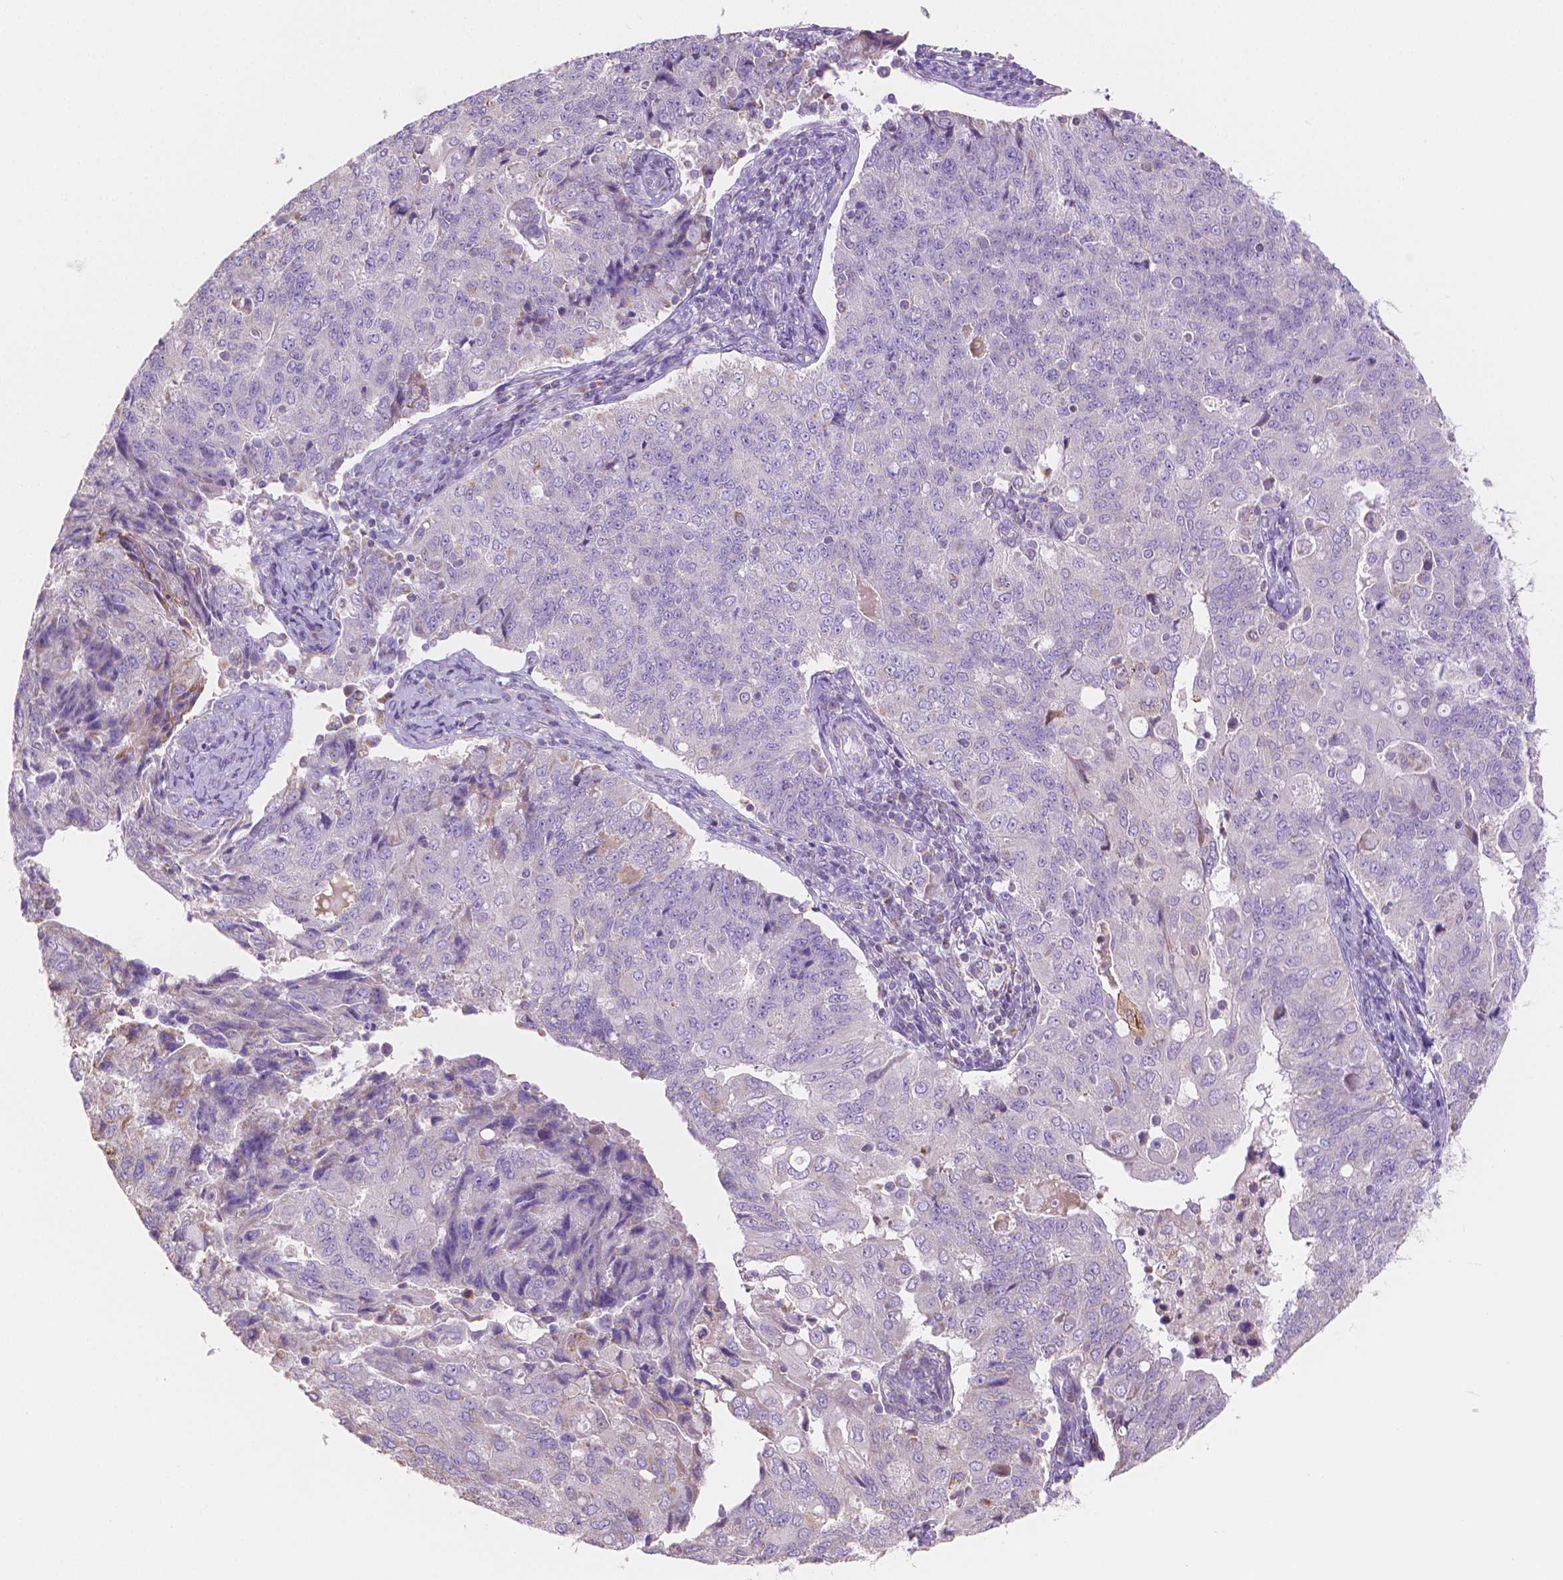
{"staining": {"intensity": "negative", "quantity": "none", "location": "none"}, "tissue": "endometrial cancer", "cell_type": "Tumor cells", "image_type": "cancer", "snomed": [{"axis": "morphology", "description": "Adenocarcinoma, NOS"}, {"axis": "topography", "description": "Endometrium"}], "caption": "Immunohistochemistry micrograph of neoplastic tissue: adenocarcinoma (endometrial) stained with DAB exhibits no significant protein expression in tumor cells.", "gene": "TMEM130", "patient": {"sex": "female", "age": 43}}